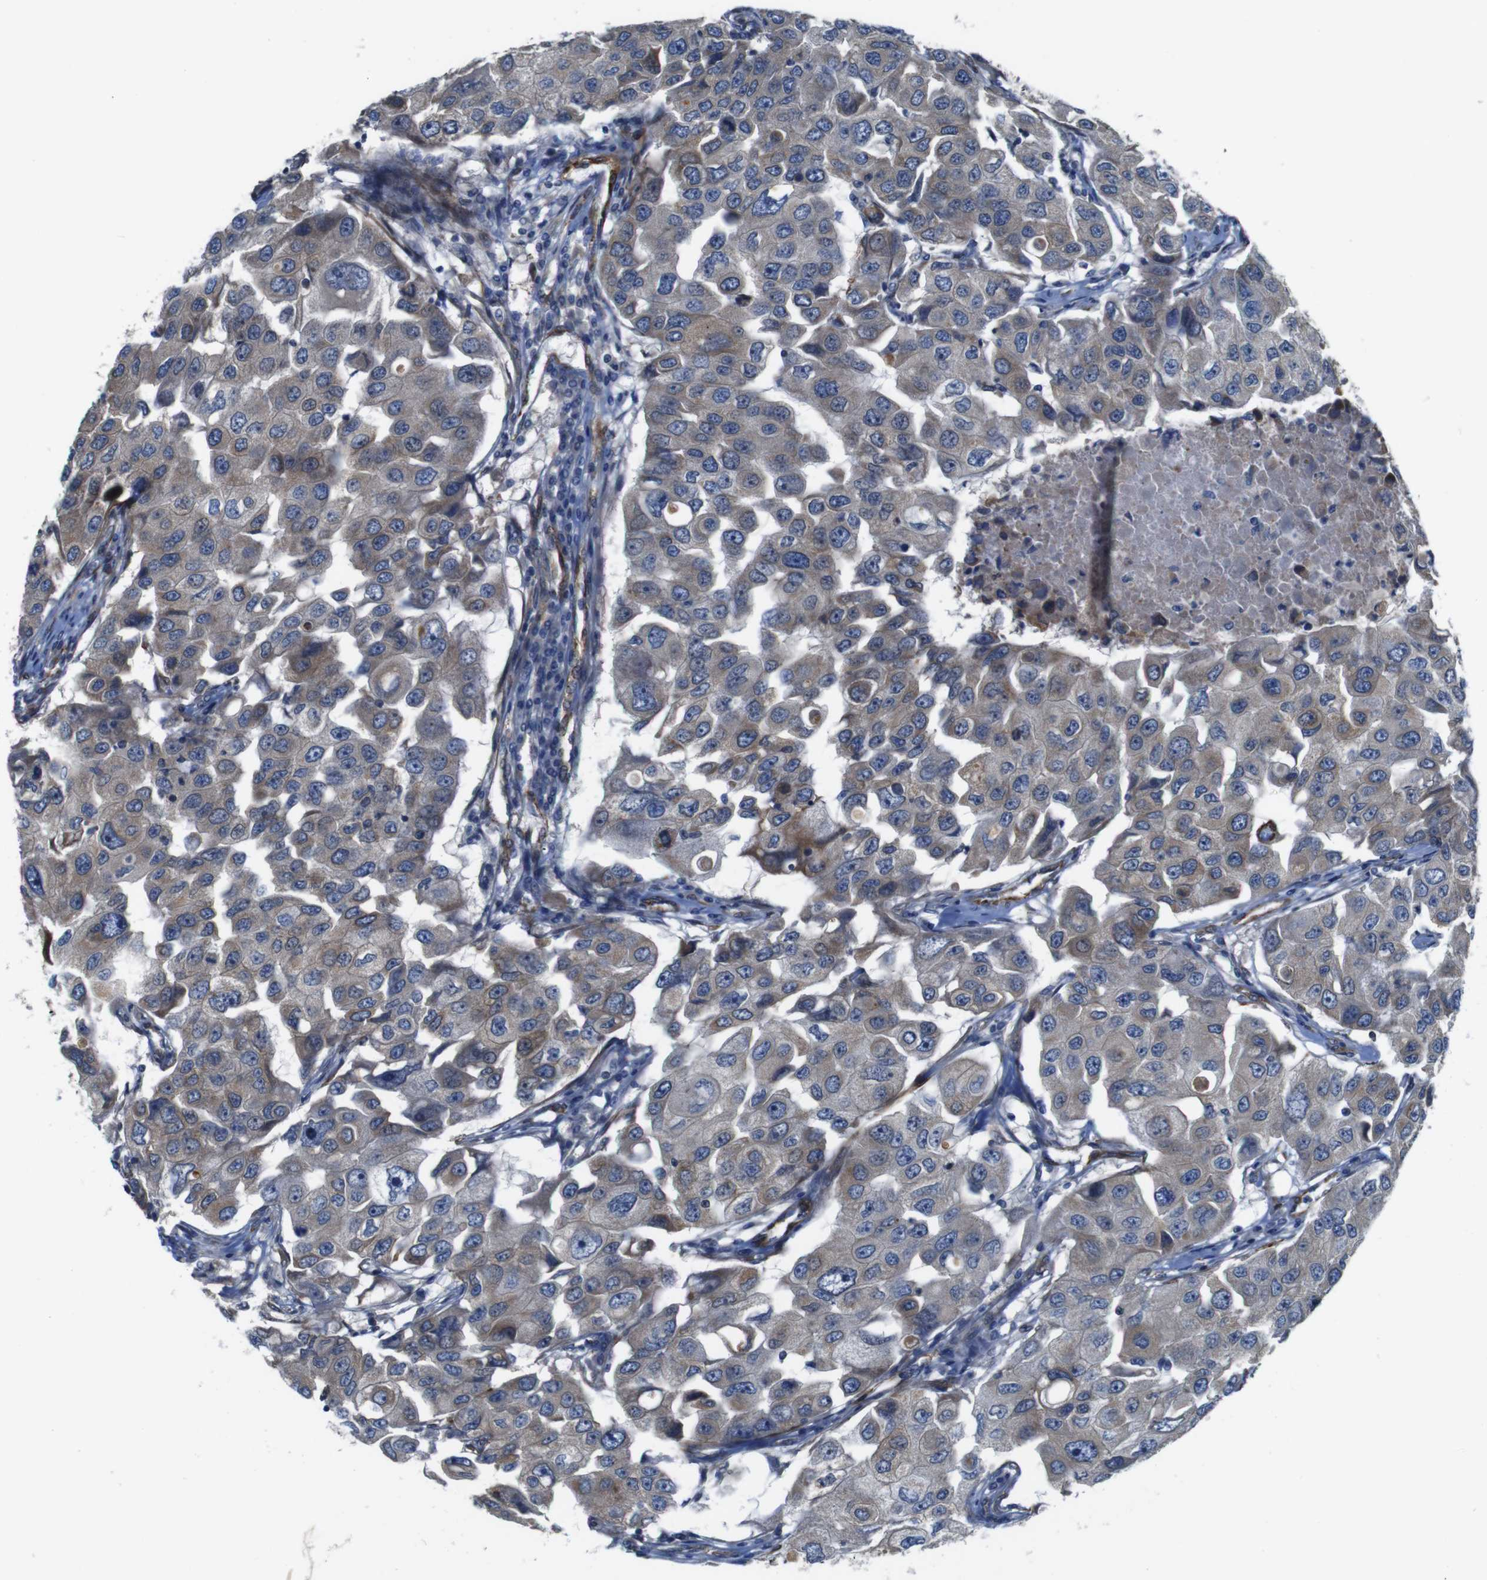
{"staining": {"intensity": "weak", "quantity": "<25%", "location": "cytoplasmic/membranous"}, "tissue": "breast cancer", "cell_type": "Tumor cells", "image_type": "cancer", "snomed": [{"axis": "morphology", "description": "Duct carcinoma"}, {"axis": "topography", "description": "Breast"}], "caption": "The immunohistochemistry photomicrograph has no significant positivity in tumor cells of breast cancer tissue.", "gene": "GGT7", "patient": {"sex": "female", "age": 27}}